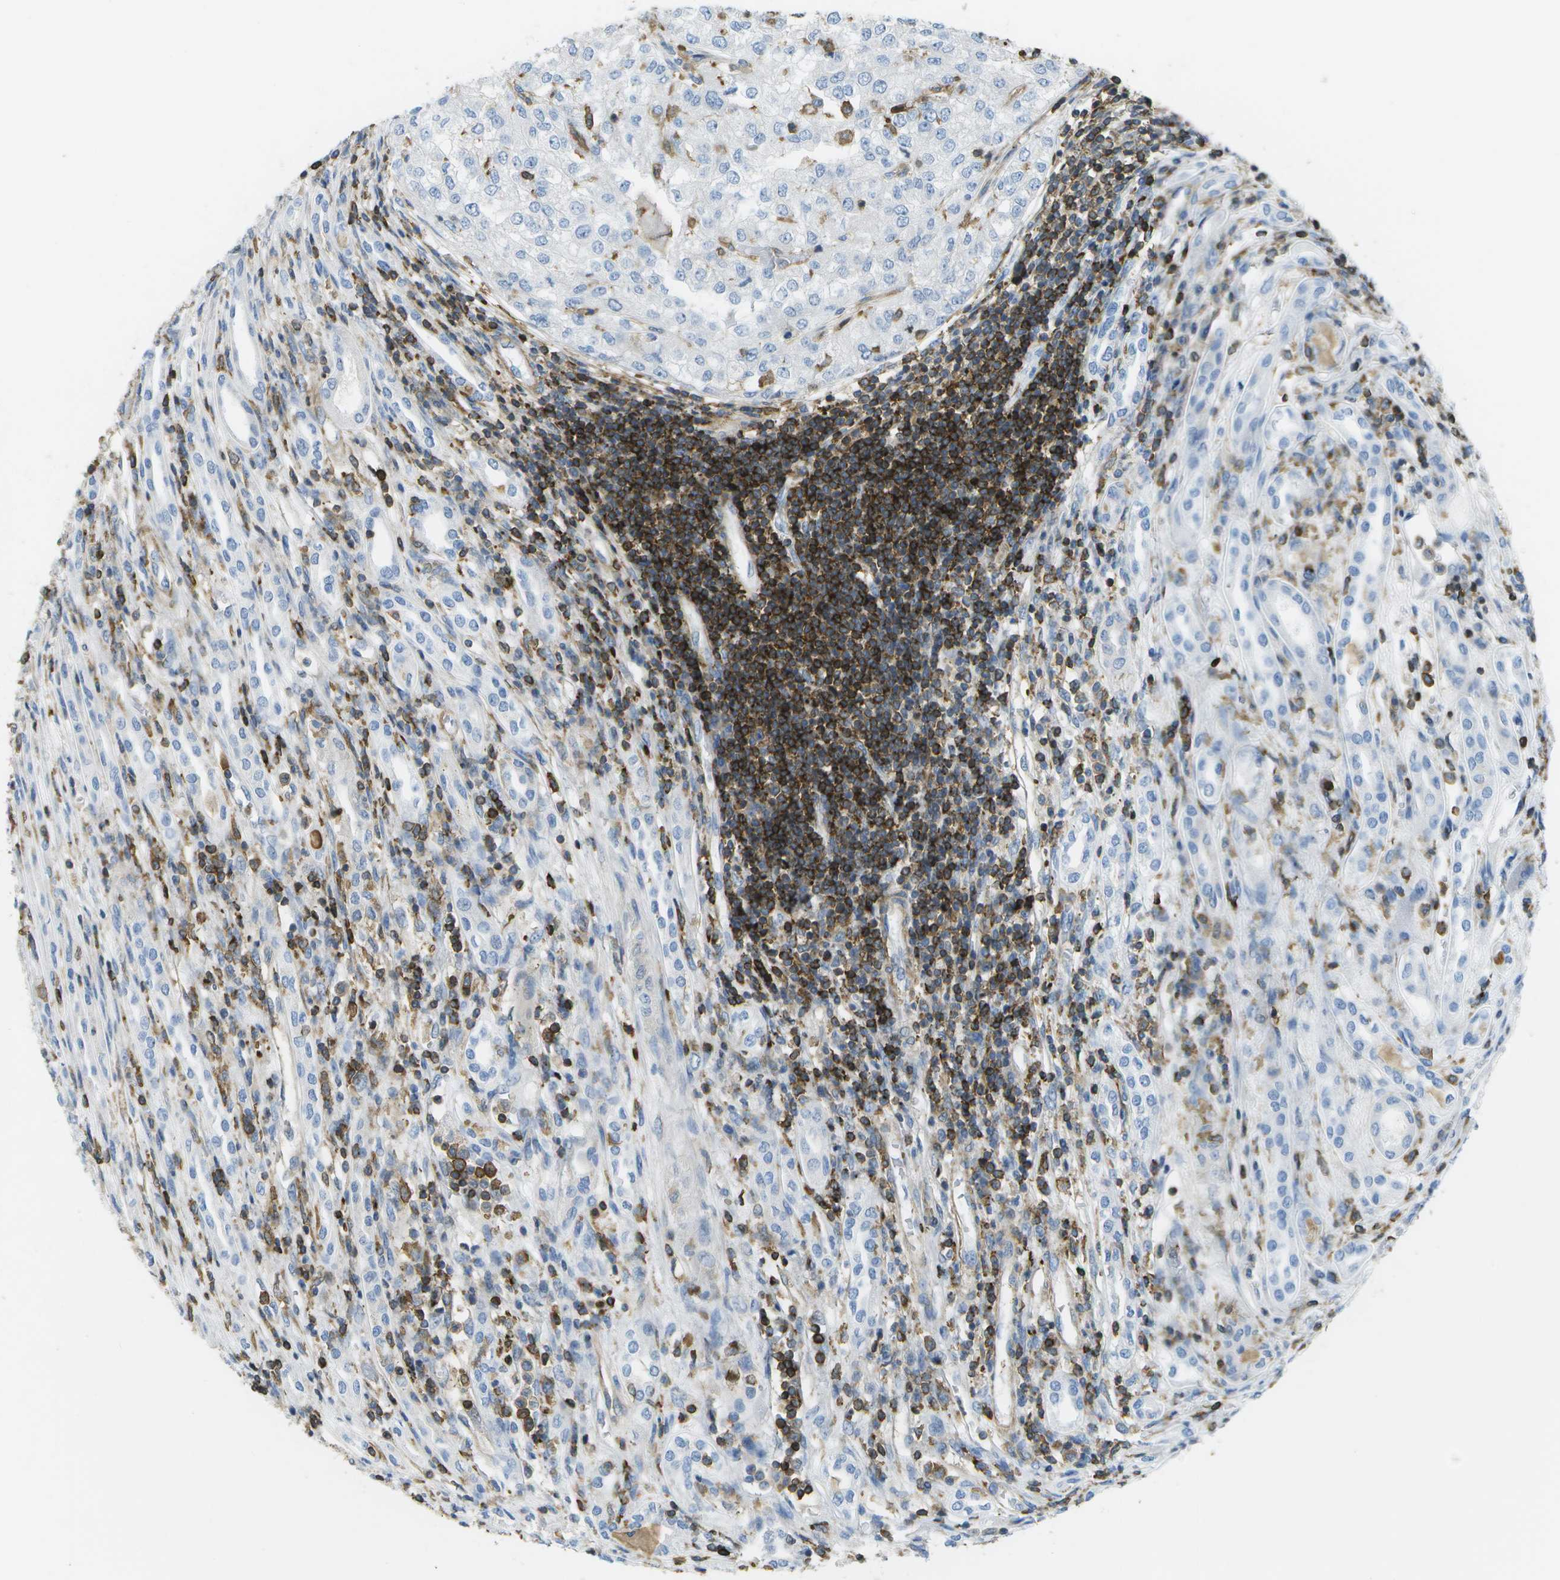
{"staining": {"intensity": "negative", "quantity": "none", "location": "none"}, "tissue": "renal cancer", "cell_type": "Tumor cells", "image_type": "cancer", "snomed": [{"axis": "morphology", "description": "Adenocarcinoma, NOS"}, {"axis": "topography", "description": "Kidney"}], "caption": "Immunohistochemical staining of adenocarcinoma (renal) reveals no significant staining in tumor cells. Nuclei are stained in blue.", "gene": "RCSD1", "patient": {"sex": "female", "age": 54}}